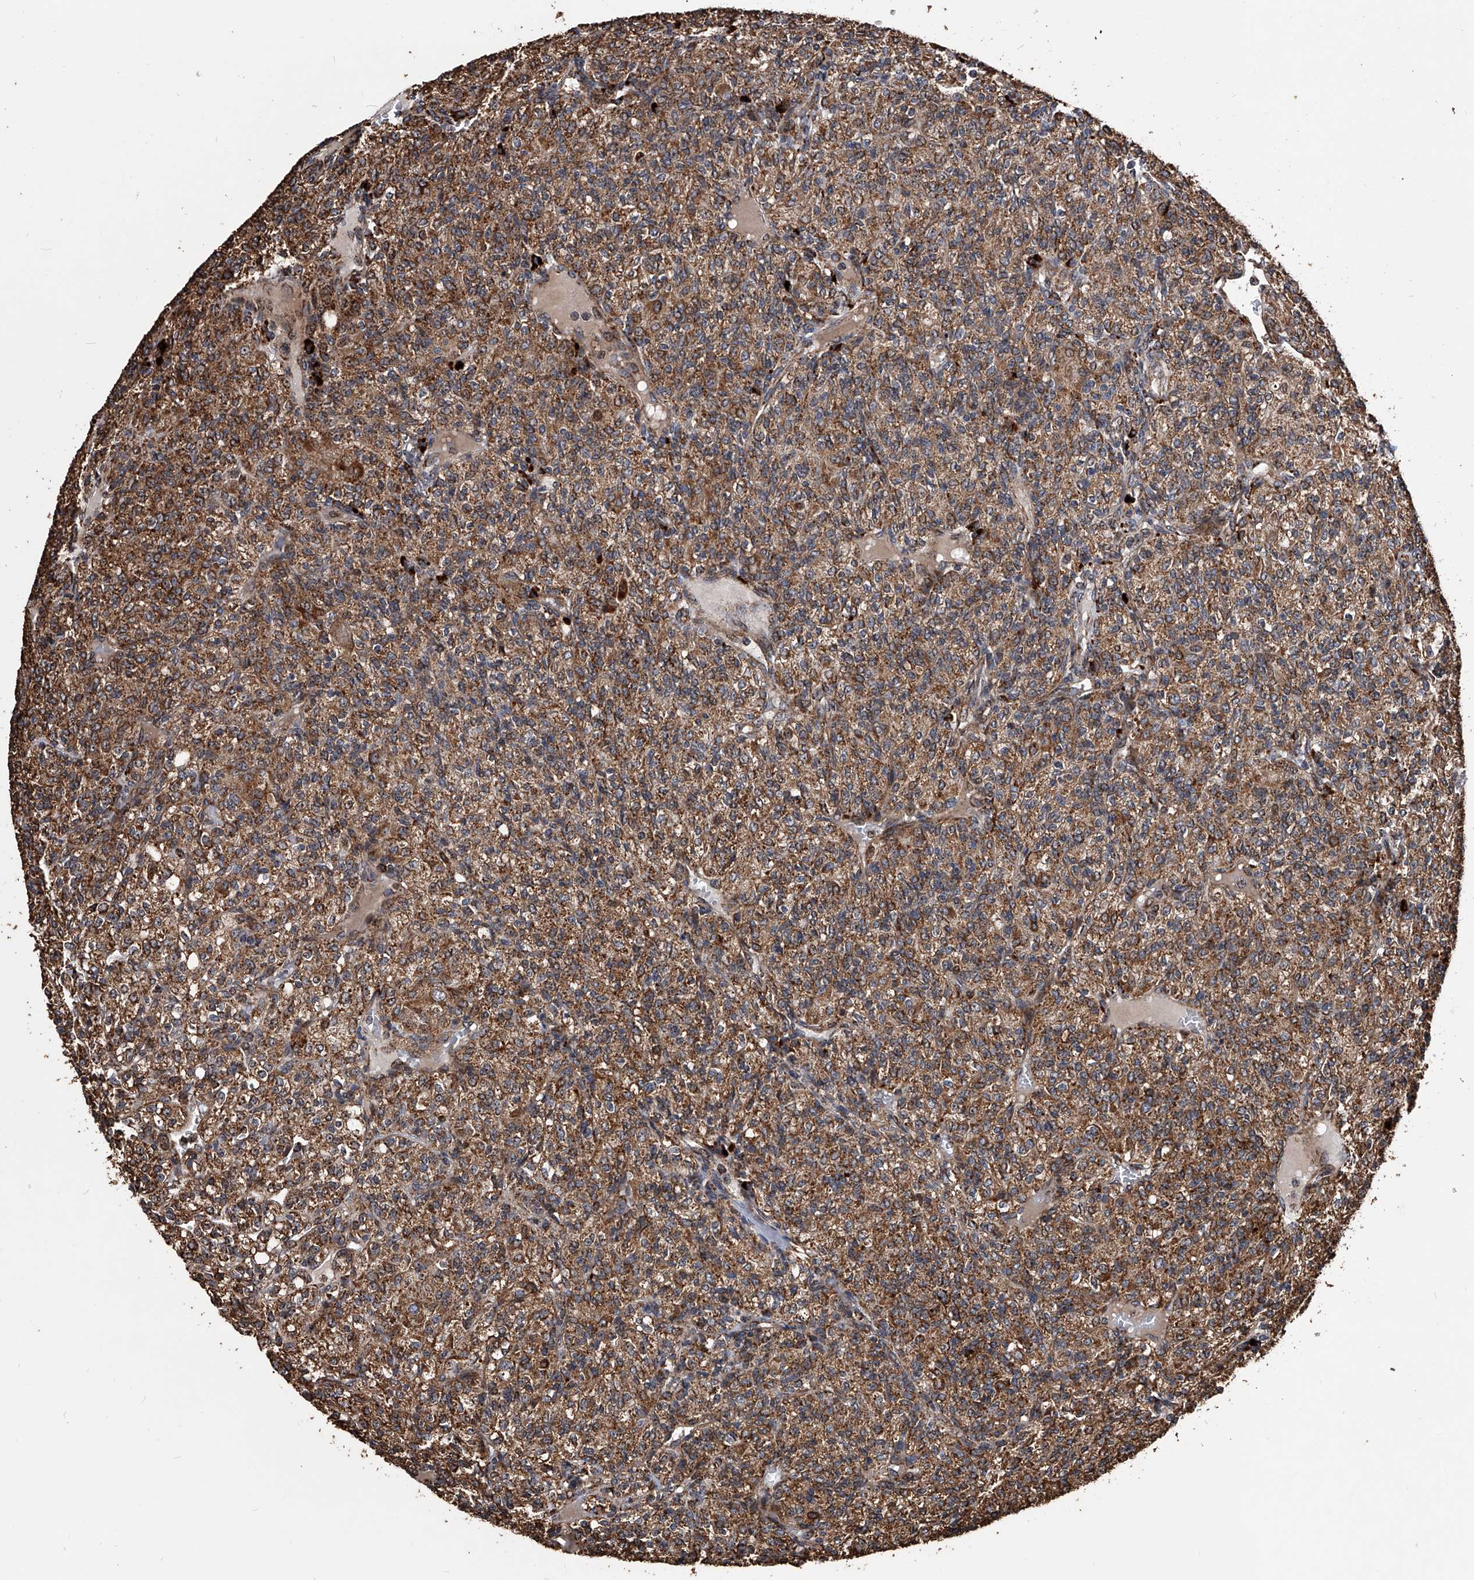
{"staining": {"intensity": "moderate", "quantity": ">75%", "location": "cytoplasmic/membranous"}, "tissue": "renal cancer", "cell_type": "Tumor cells", "image_type": "cancer", "snomed": [{"axis": "morphology", "description": "Adenocarcinoma, NOS"}, {"axis": "topography", "description": "Kidney"}], "caption": "A brown stain labels moderate cytoplasmic/membranous positivity of a protein in renal cancer (adenocarcinoma) tumor cells.", "gene": "SMPDL3A", "patient": {"sex": "male", "age": 77}}